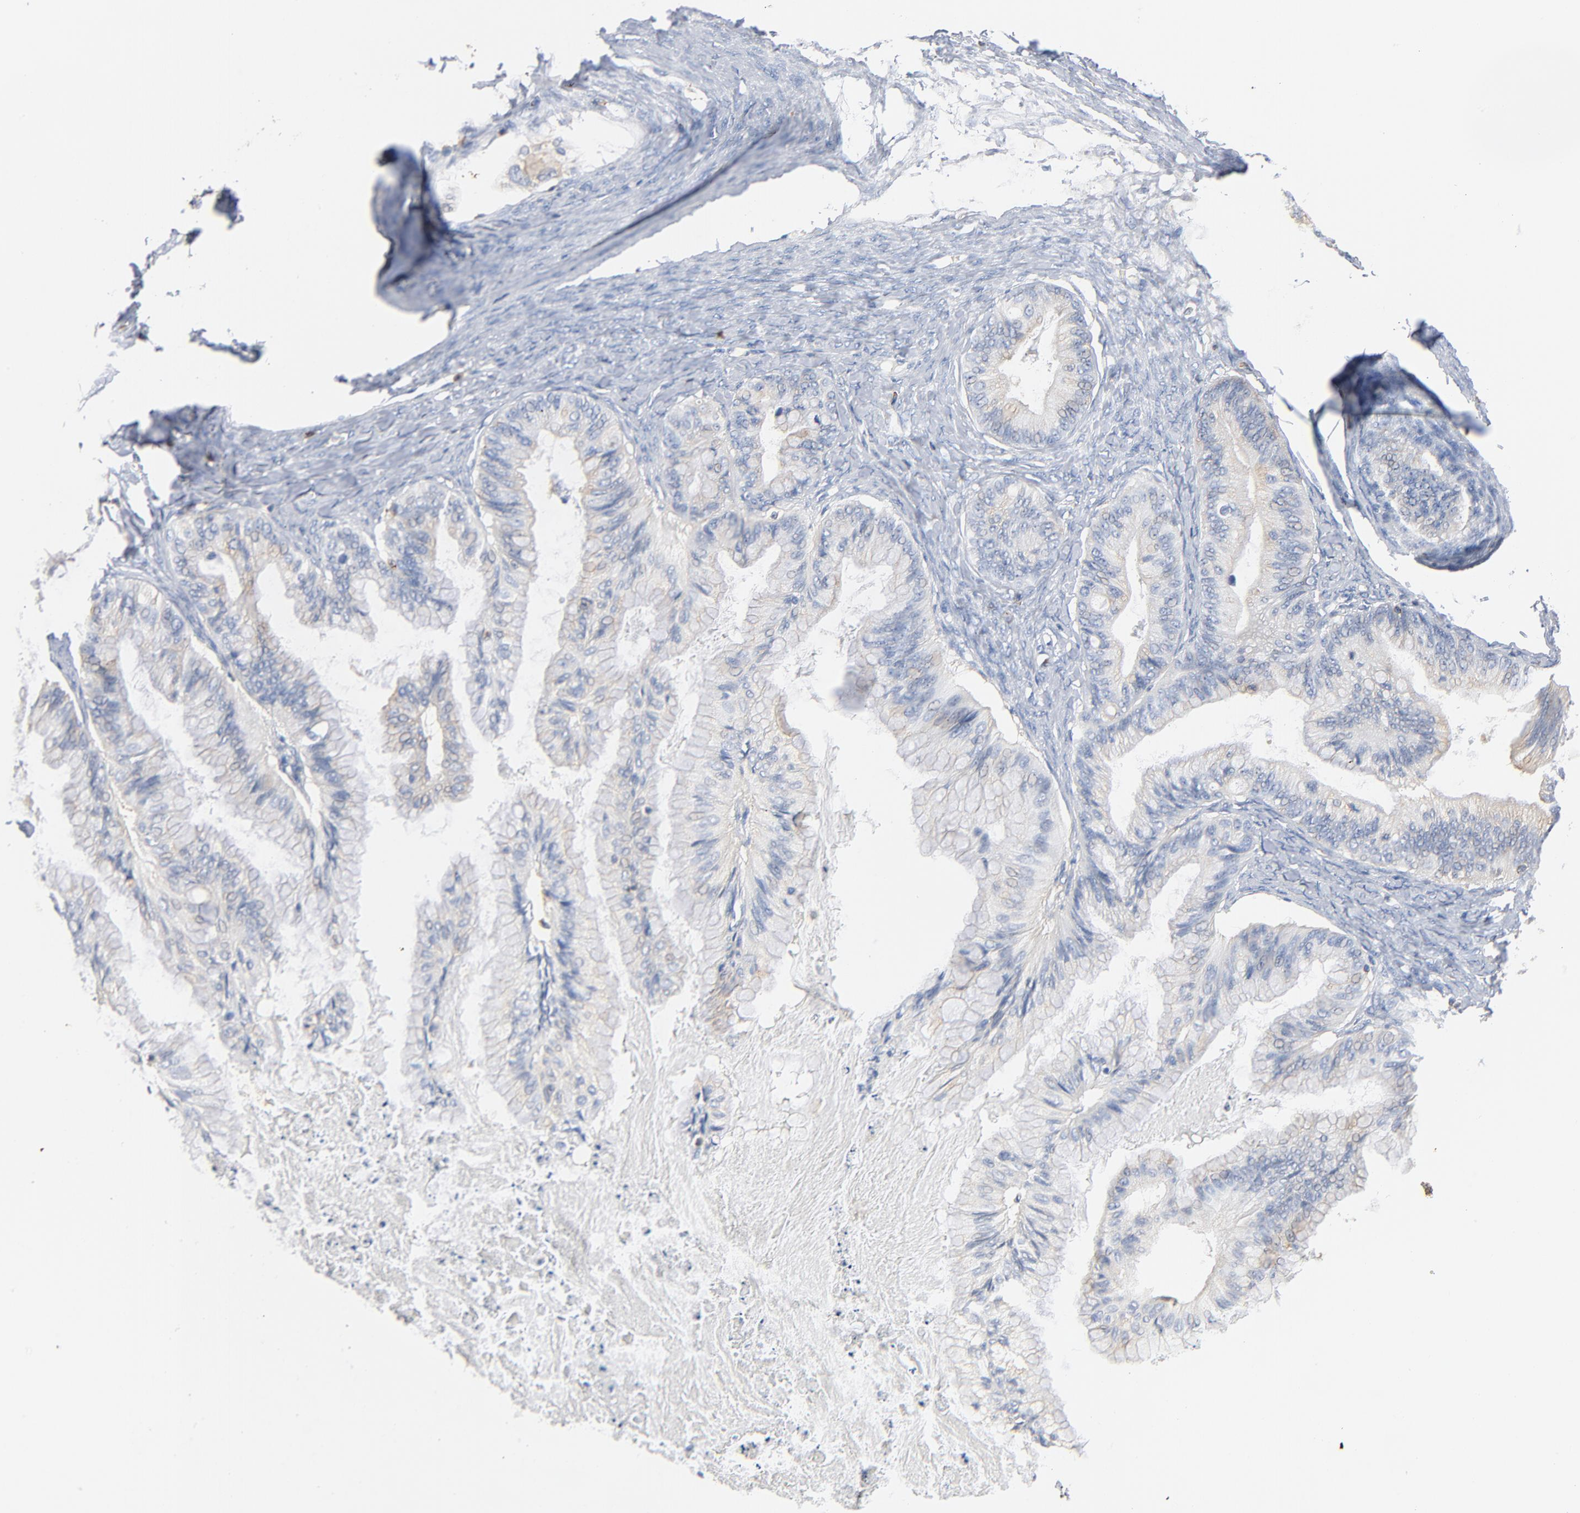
{"staining": {"intensity": "negative", "quantity": "none", "location": "none"}, "tissue": "ovarian cancer", "cell_type": "Tumor cells", "image_type": "cancer", "snomed": [{"axis": "morphology", "description": "Cystadenocarcinoma, mucinous, NOS"}, {"axis": "topography", "description": "Ovary"}], "caption": "This is an immunohistochemistry micrograph of human ovarian cancer (mucinous cystadenocarcinoma). There is no positivity in tumor cells.", "gene": "SH3KBP1", "patient": {"sex": "female", "age": 57}}